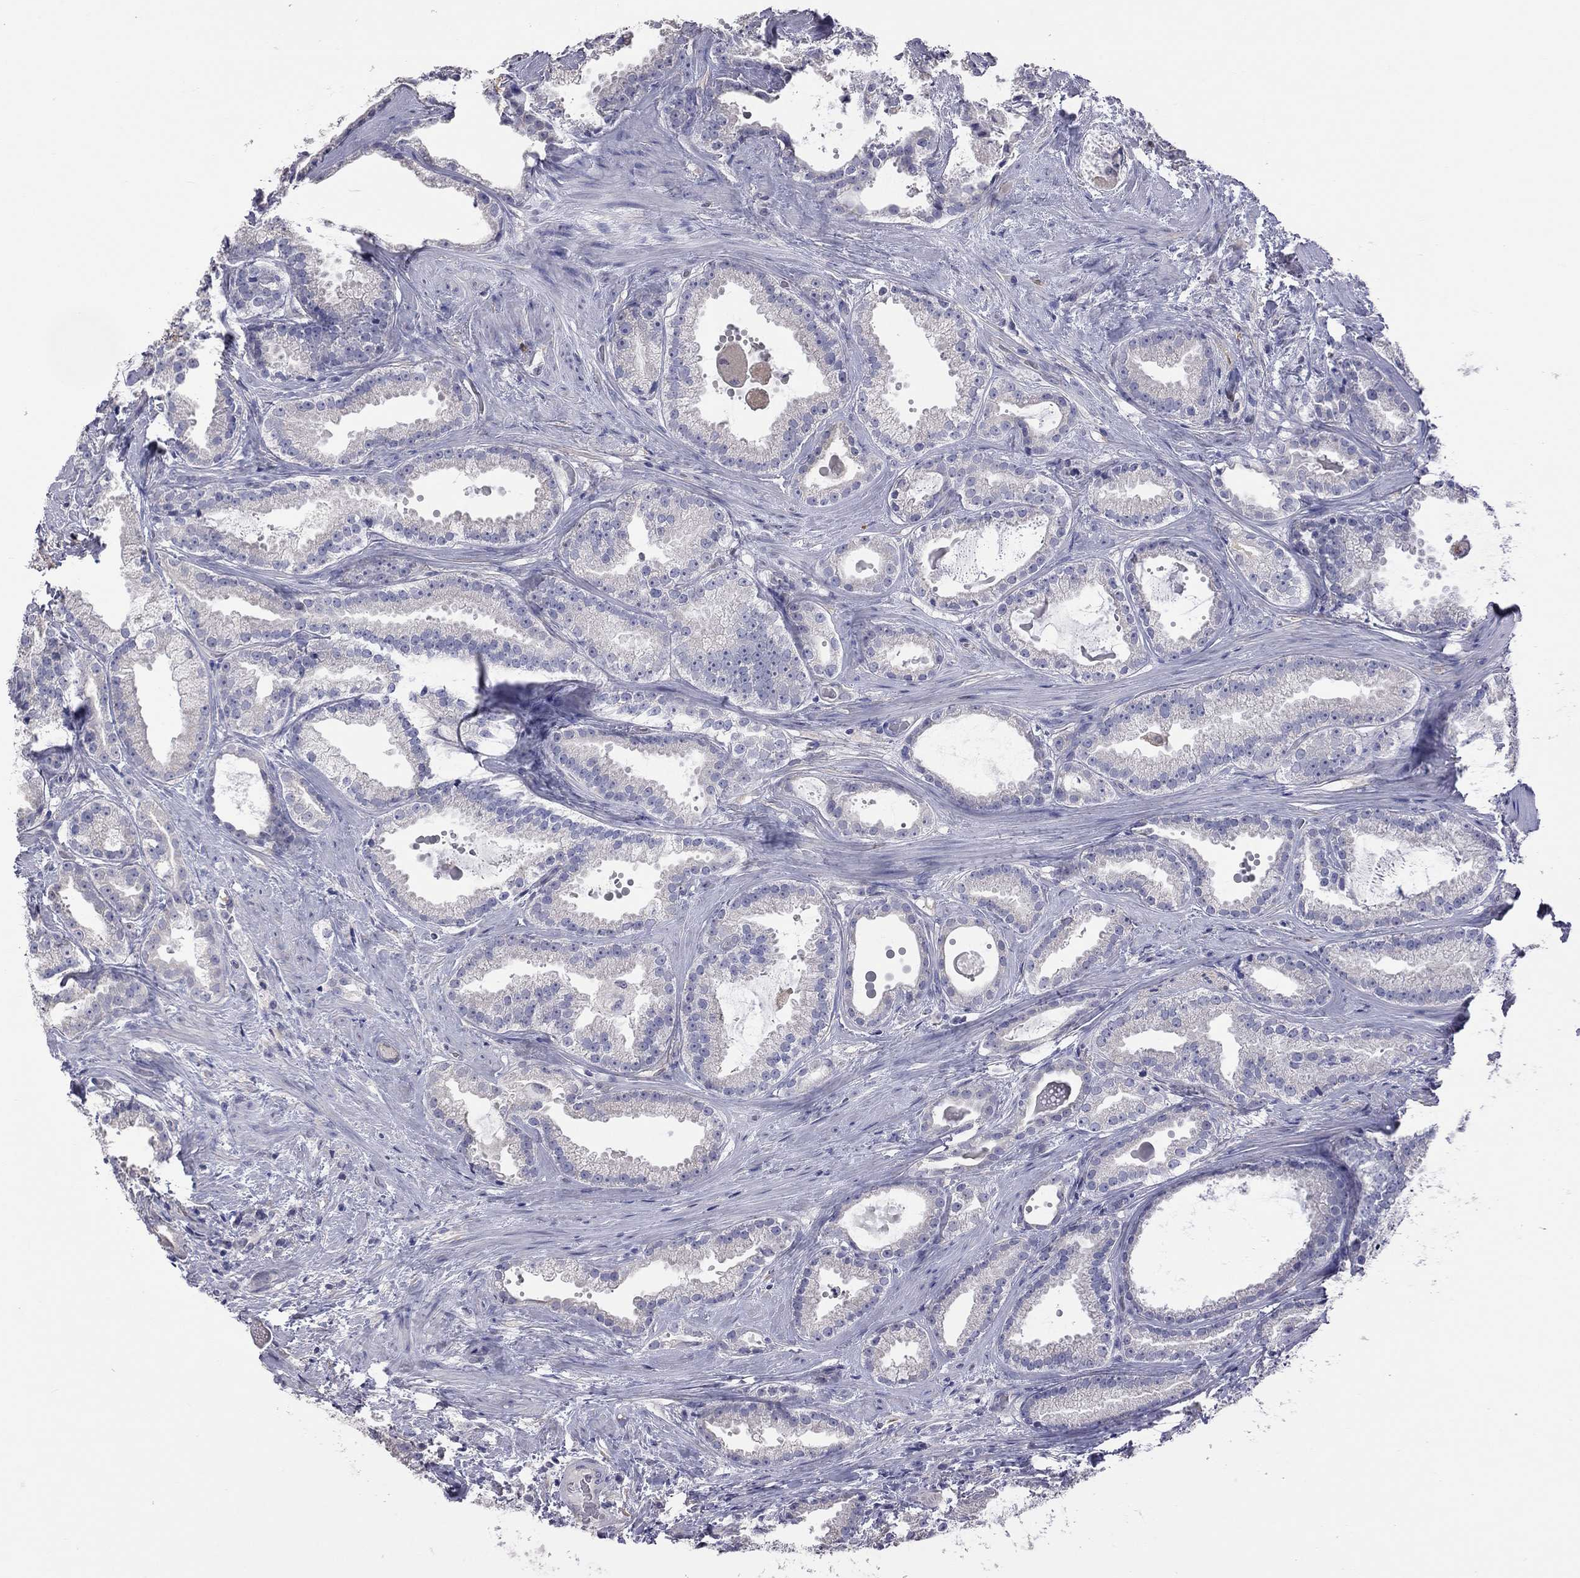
{"staining": {"intensity": "negative", "quantity": "none", "location": "none"}, "tissue": "prostate cancer", "cell_type": "Tumor cells", "image_type": "cancer", "snomed": [{"axis": "morphology", "description": "Adenocarcinoma, NOS"}, {"axis": "morphology", "description": "Adenocarcinoma, High grade"}, {"axis": "topography", "description": "Prostate"}], "caption": "Protein analysis of prostate adenocarcinoma (high-grade) demonstrates no significant expression in tumor cells.", "gene": "HYLS1", "patient": {"sex": "male", "age": 64}}